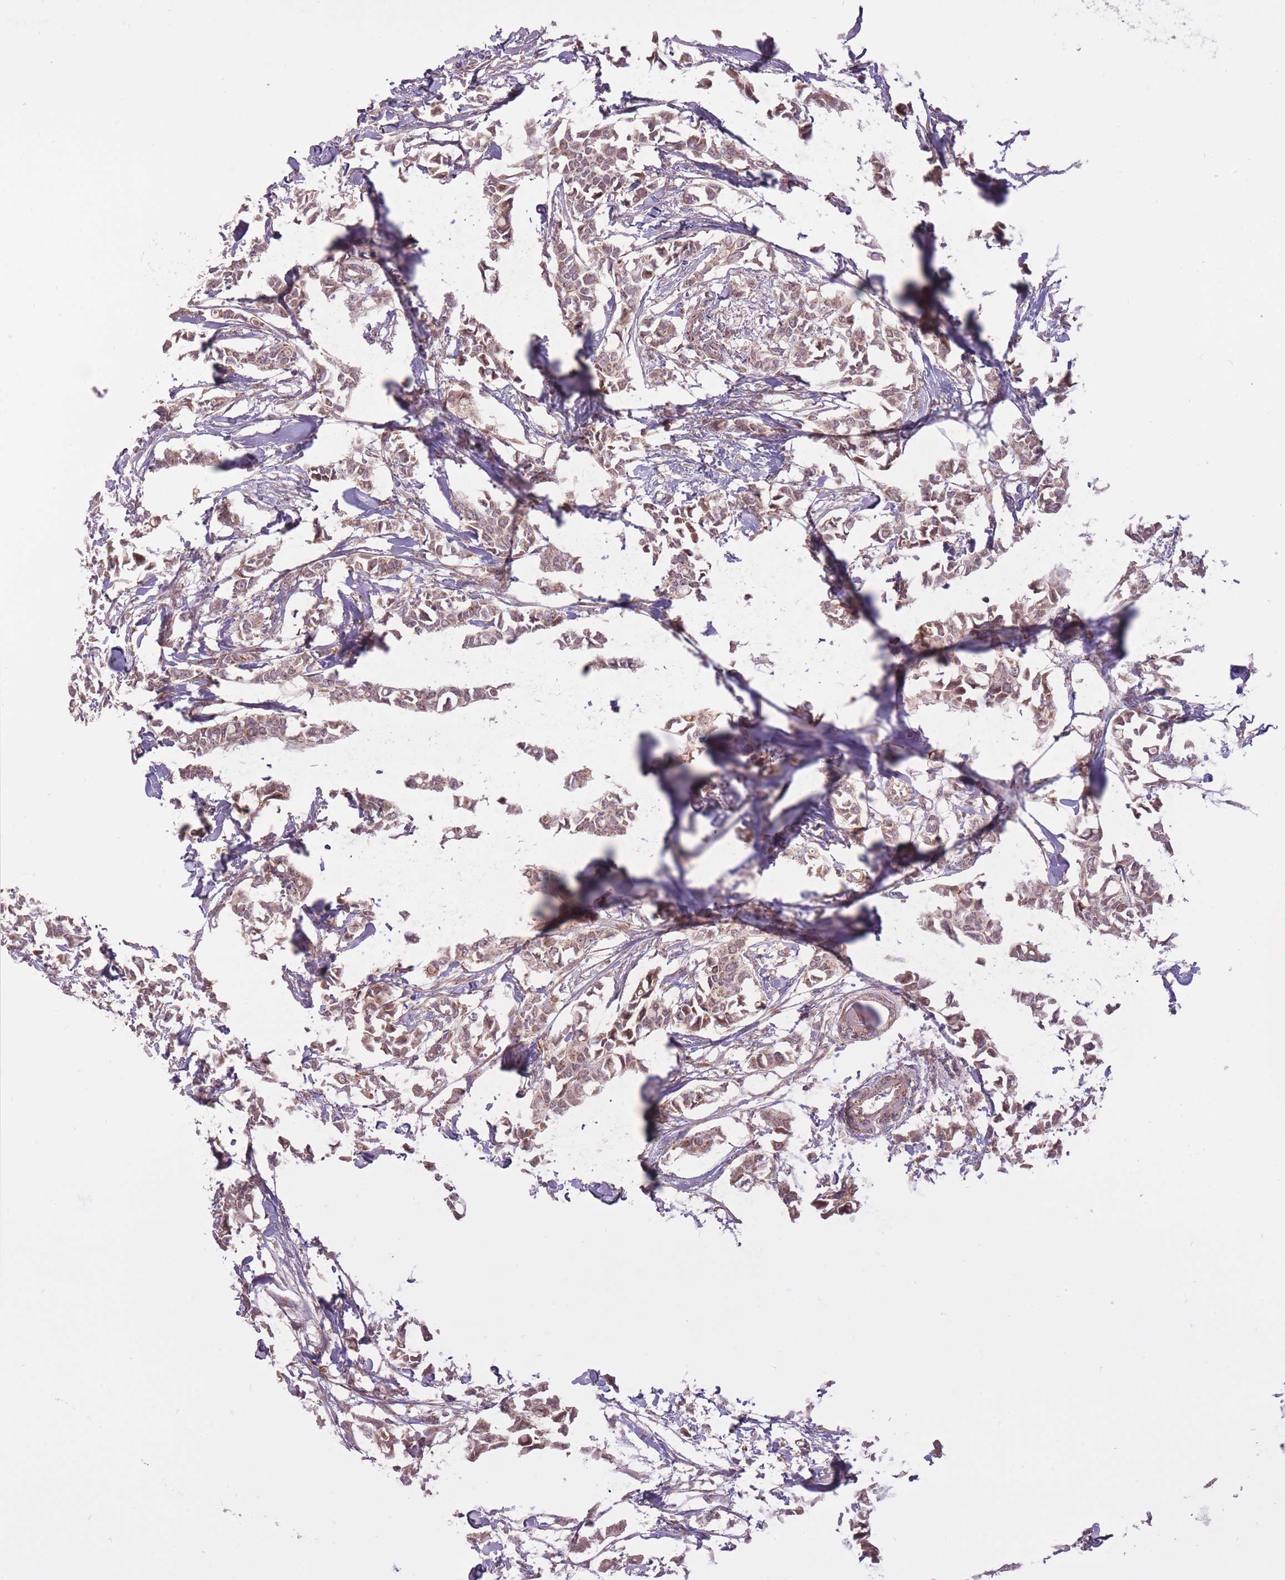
{"staining": {"intensity": "moderate", "quantity": ">75%", "location": "cytoplasmic/membranous"}, "tissue": "breast cancer", "cell_type": "Tumor cells", "image_type": "cancer", "snomed": [{"axis": "morphology", "description": "Duct carcinoma"}, {"axis": "topography", "description": "Breast"}], "caption": "Moderate cytoplasmic/membranous protein expression is present in approximately >75% of tumor cells in breast cancer.", "gene": "LIN7C", "patient": {"sex": "female", "age": 41}}